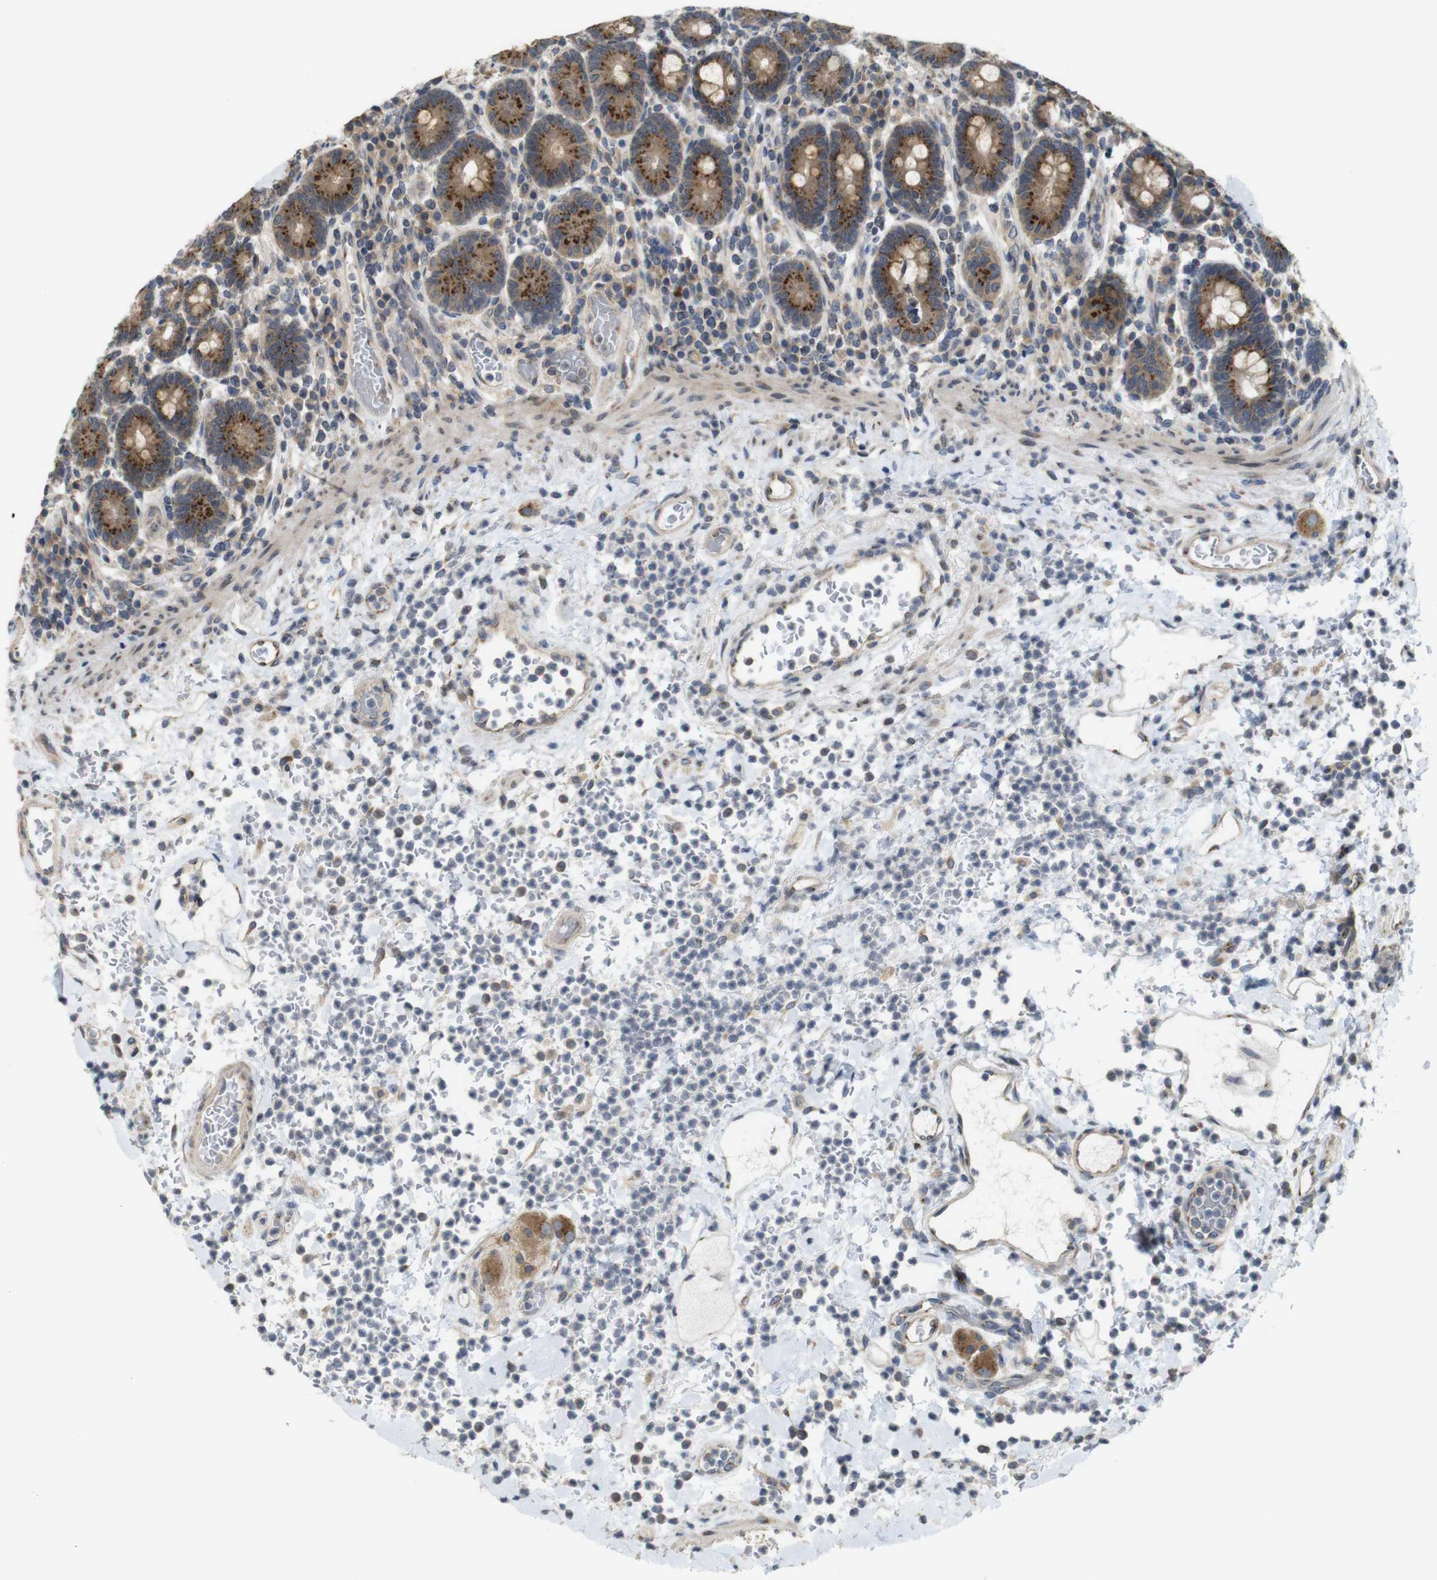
{"staining": {"intensity": "moderate", "quantity": ">75%", "location": "cytoplasmic/membranous"}, "tissue": "stomach", "cell_type": "Glandular cells", "image_type": "normal", "snomed": [{"axis": "morphology", "description": "Normal tissue, NOS"}, {"axis": "topography", "description": "Stomach, upper"}], "caption": "Moderate cytoplasmic/membranous positivity for a protein is present in about >75% of glandular cells of unremarkable stomach using immunohistochemistry.", "gene": "EFCAB14", "patient": {"sex": "male", "age": 68}}